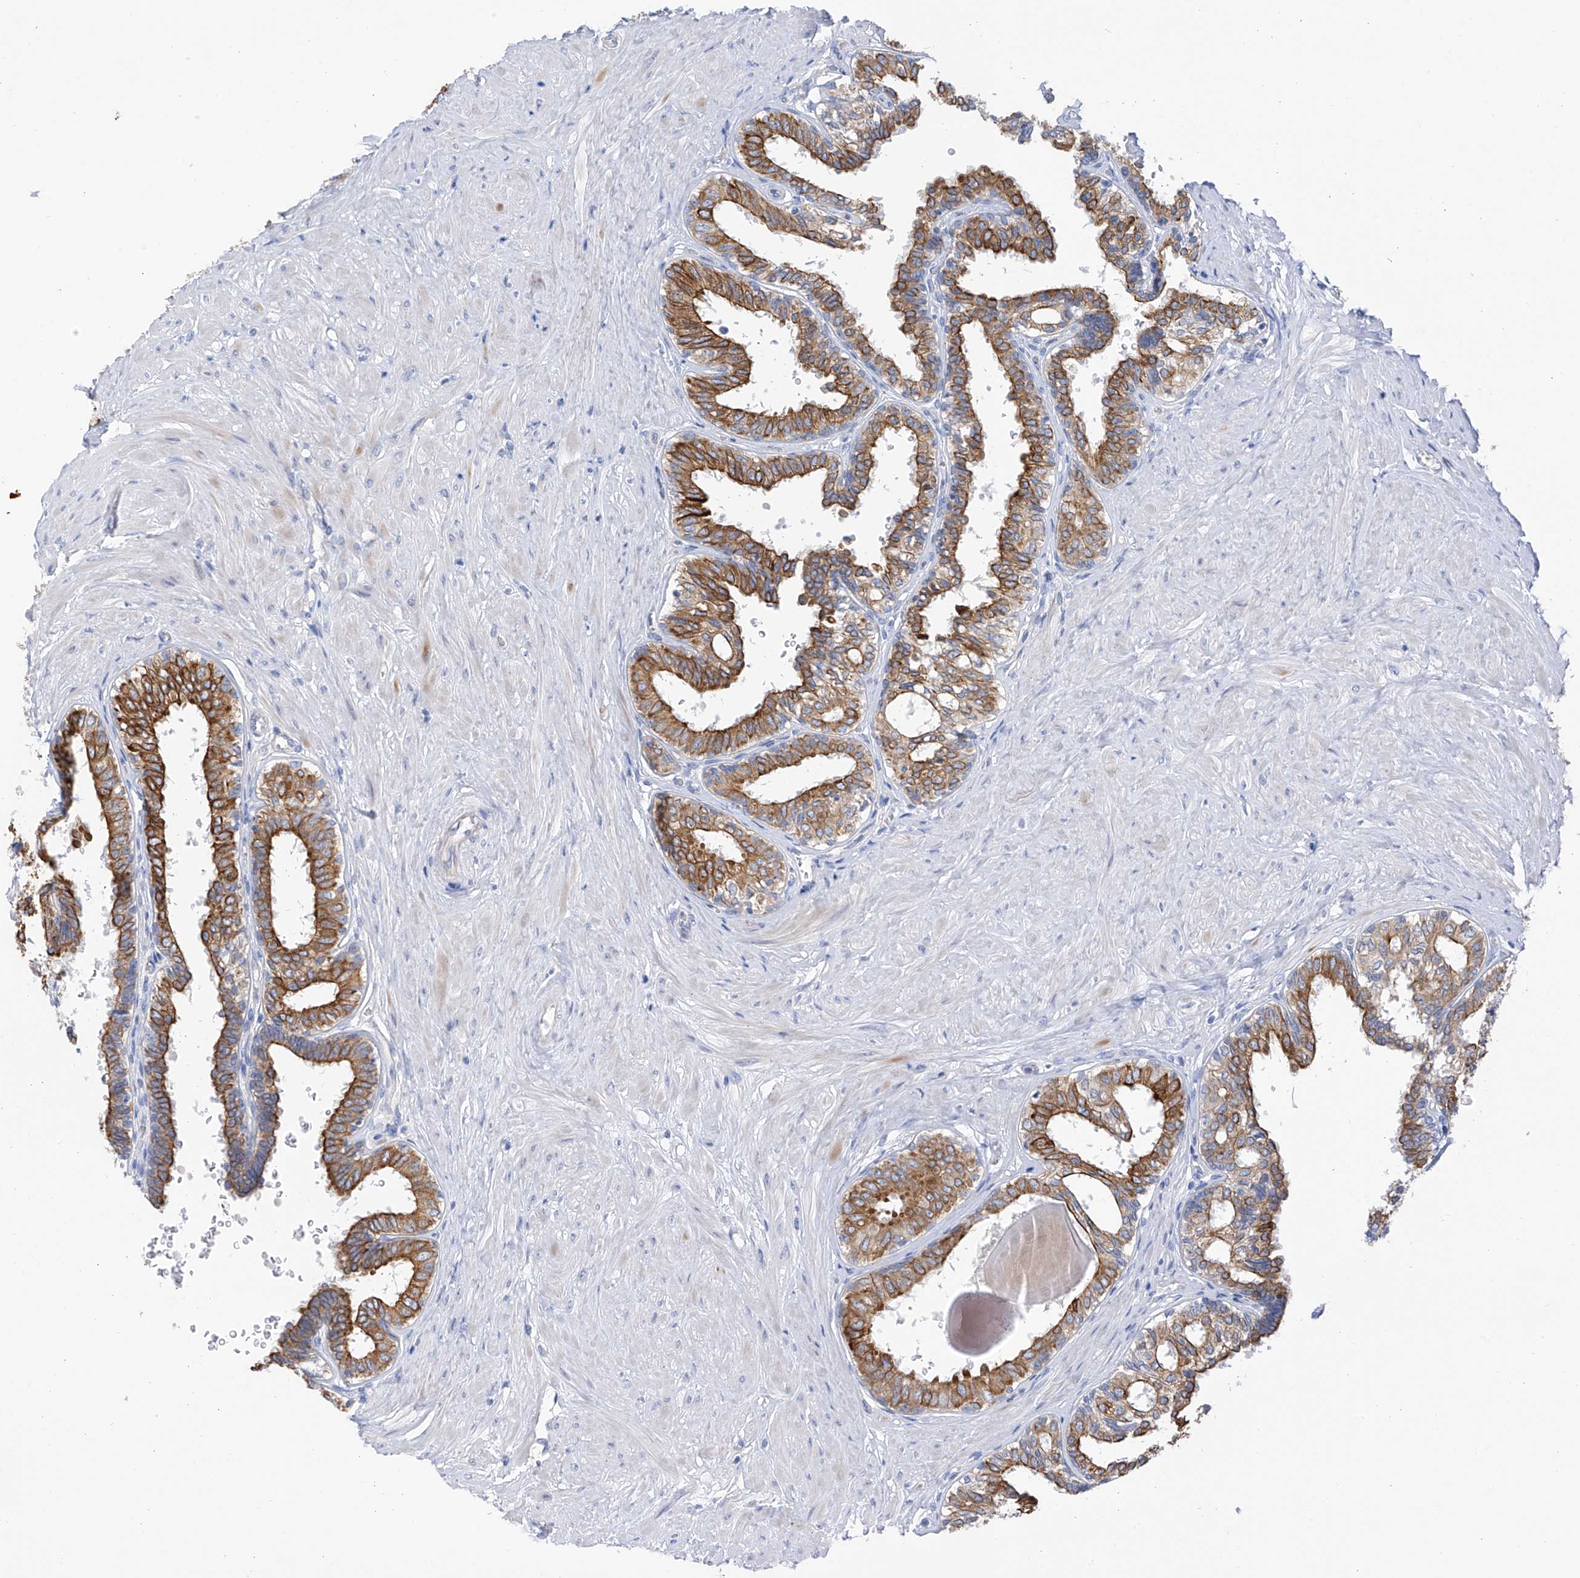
{"staining": {"intensity": "strong", "quantity": ">75%", "location": "cytoplasmic/membranous"}, "tissue": "prostate", "cell_type": "Glandular cells", "image_type": "normal", "snomed": [{"axis": "morphology", "description": "Normal tissue, NOS"}, {"axis": "topography", "description": "Prostate"}], "caption": "Approximately >75% of glandular cells in normal human prostate demonstrate strong cytoplasmic/membranous protein expression as visualized by brown immunohistochemical staining.", "gene": "PIK3C2B", "patient": {"sex": "male", "age": 48}}